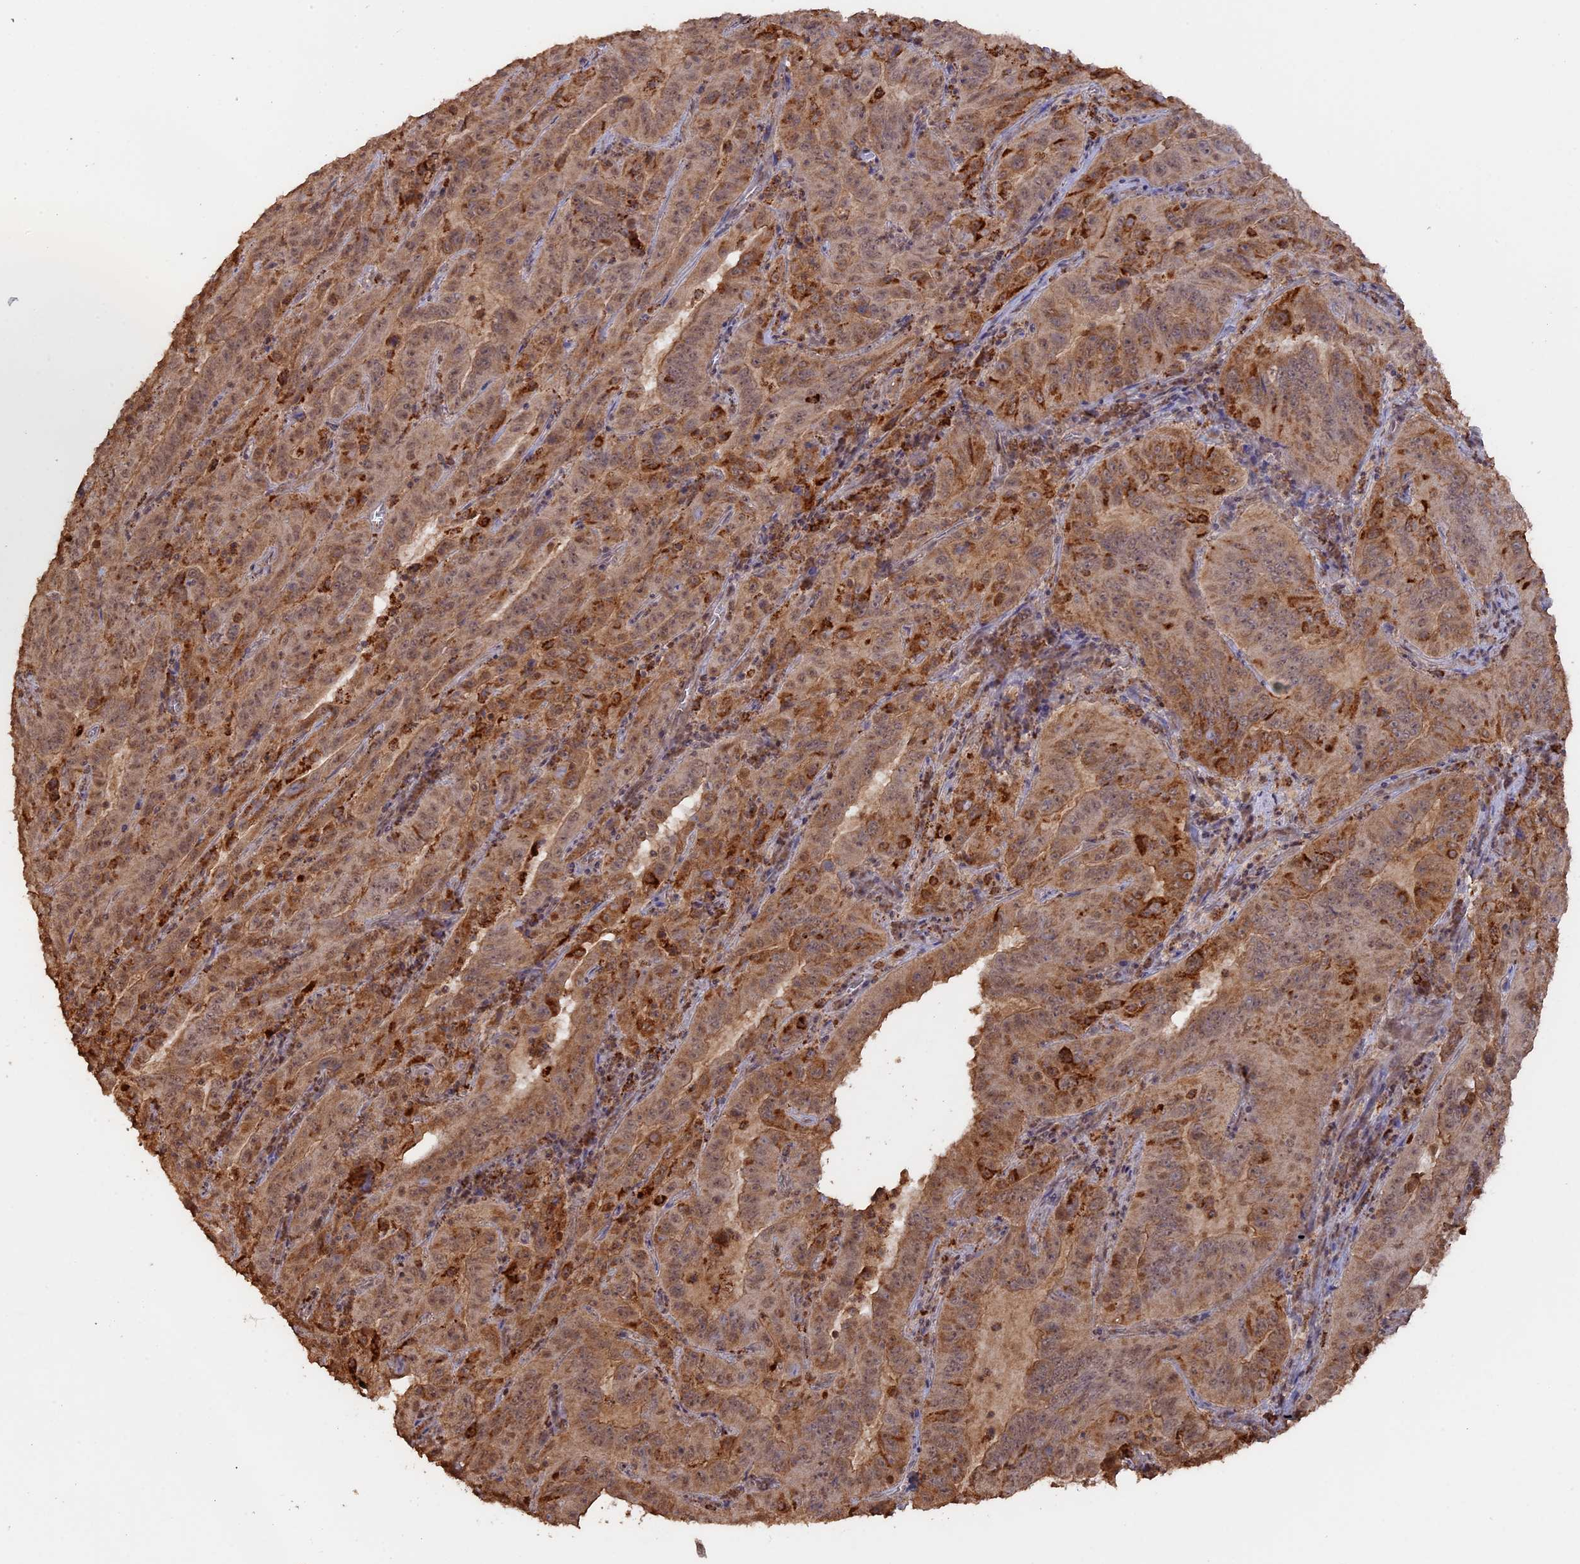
{"staining": {"intensity": "moderate", "quantity": ">75%", "location": "cytoplasmic/membranous,nuclear"}, "tissue": "pancreatic cancer", "cell_type": "Tumor cells", "image_type": "cancer", "snomed": [{"axis": "morphology", "description": "Adenocarcinoma, NOS"}, {"axis": "topography", "description": "Pancreas"}], "caption": "Pancreatic adenocarcinoma tissue demonstrates moderate cytoplasmic/membranous and nuclear staining in about >75% of tumor cells", "gene": "FAM210B", "patient": {"sex": "male", "age": 63}}